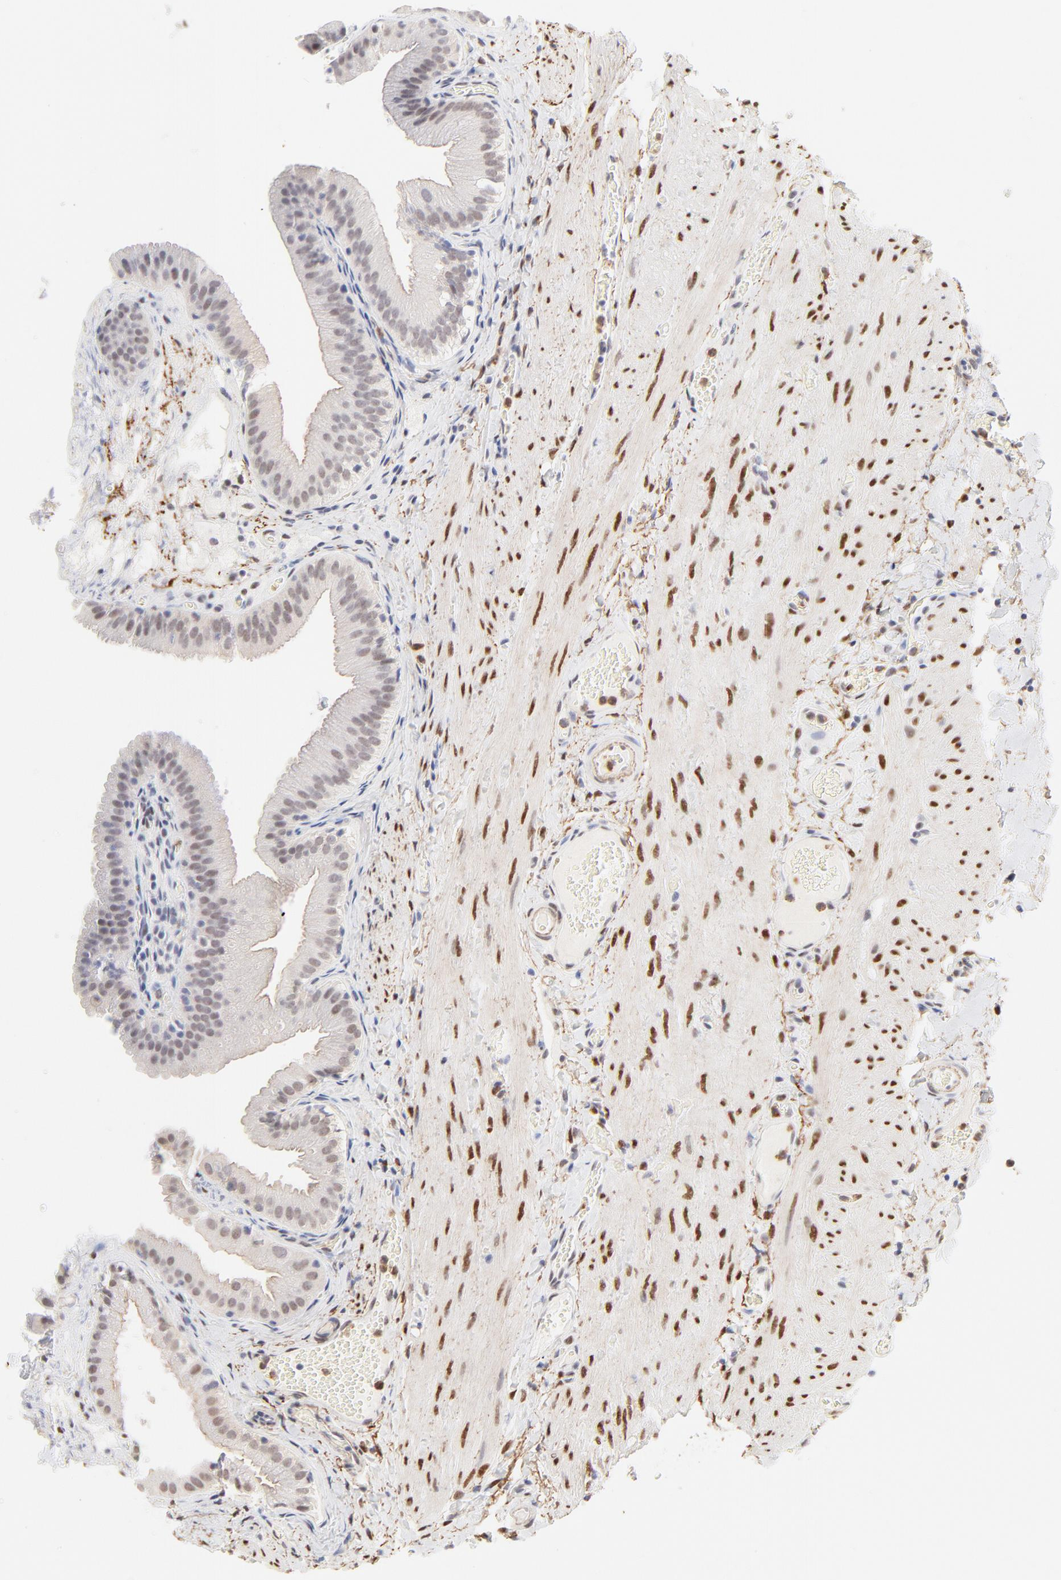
{"staining": {"intensity": "weak", "quantity": "<25%", "location": "nuclear"}, "tissue": "gallbladder", "cell_type": "Glandular cells", "image_type": "normal", "snomed": [{"axis": "morphology", "description": "Normal tissue, NOS"}, {"axis": "topography", "description": "Gallbladder"}], "caption": "The image reveals no significant expression in glandular cells of gallbladder. Nuclei are stained in blue.", "gene": "PBX1", "patient": {"sex": "female", "age": 24}}